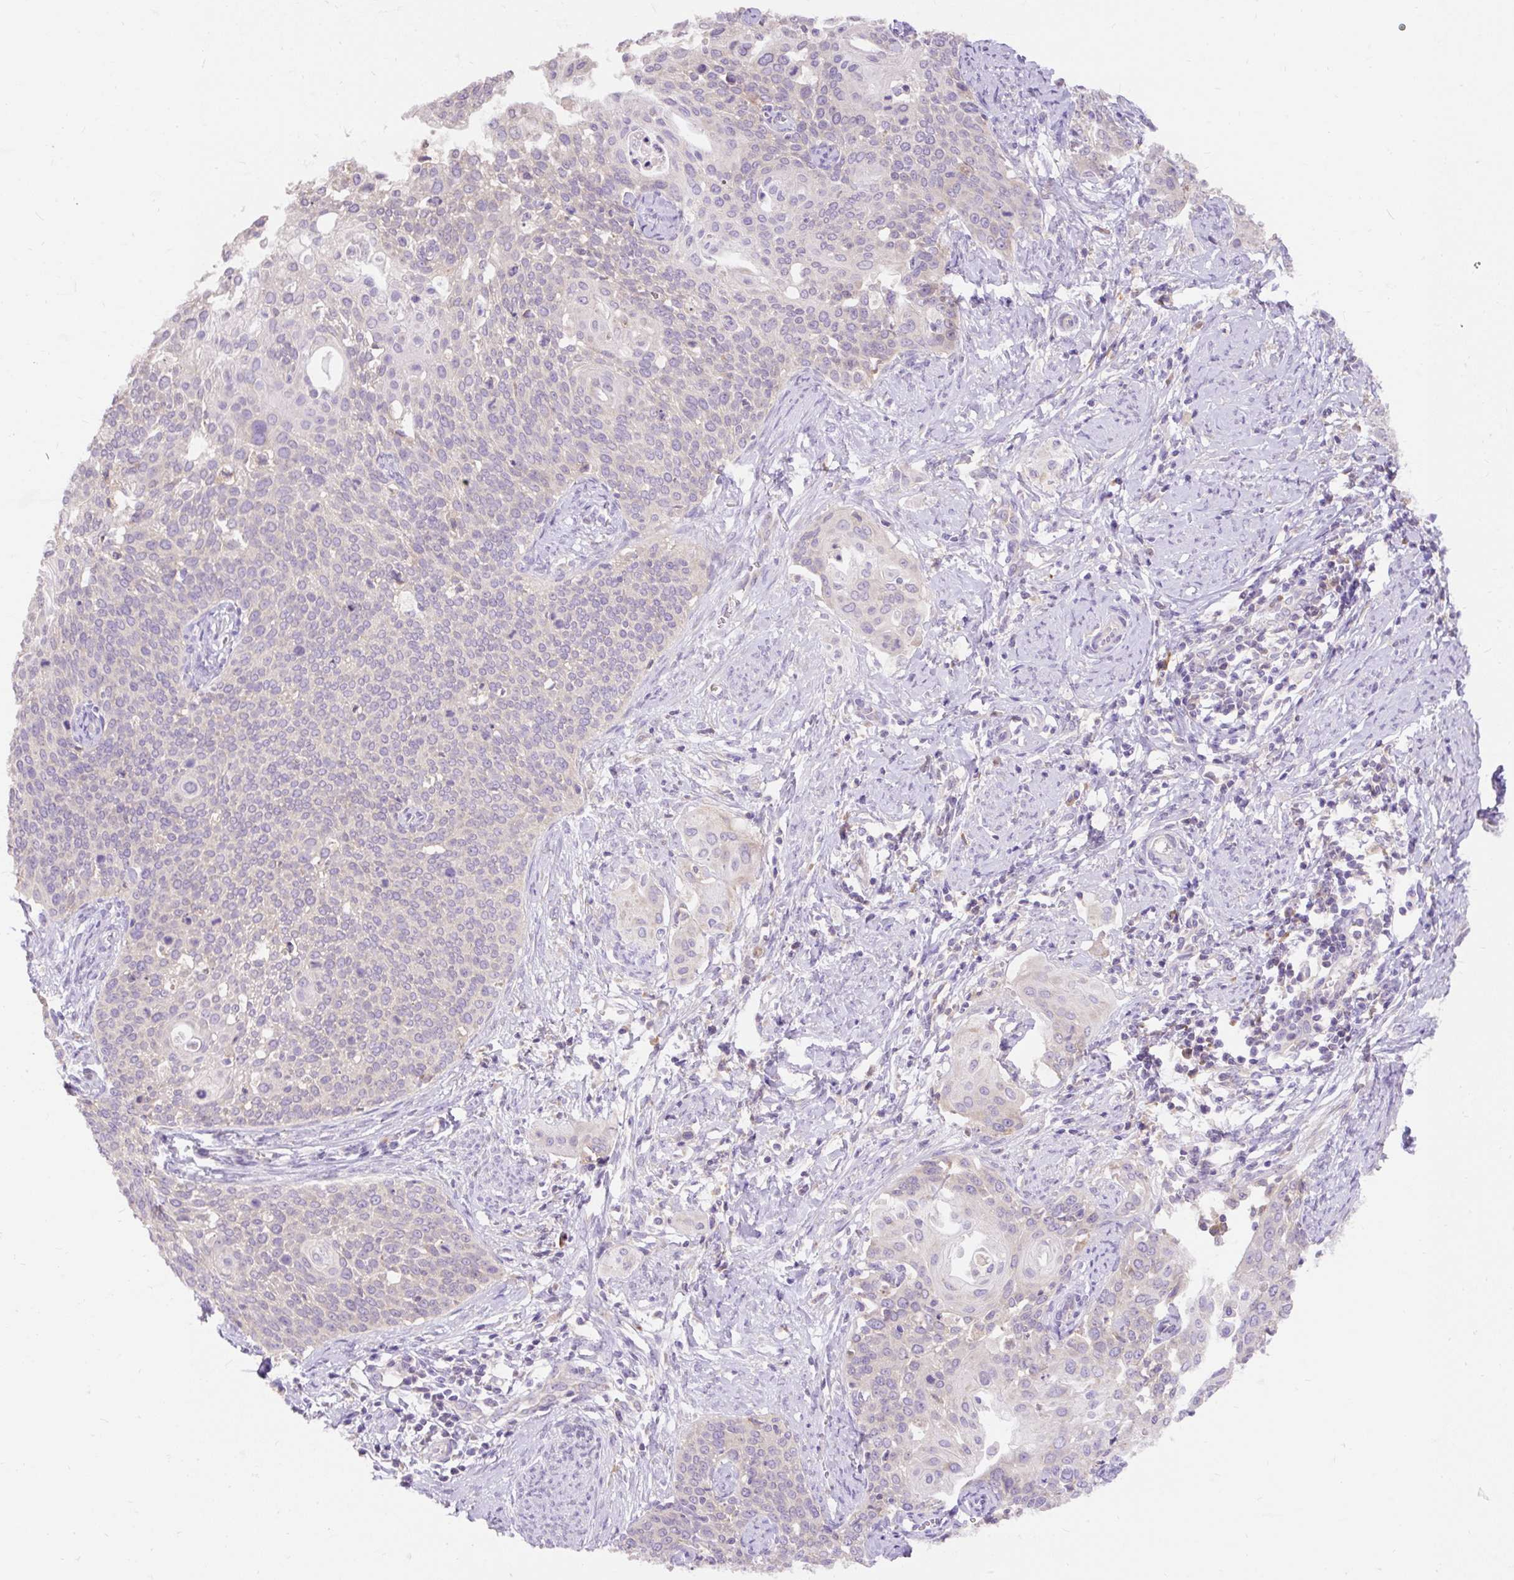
{"staining": {"intensity": "negative", "quantity": "none", "location": "none"}, "tissue": "cervical cancer", "cell_type": "Tumor cells", "image_type": "cancer", "snomed": [{"axis": "morphology", "description": "Squamous cell carcinoma, NOS"}, {"axis": "topography", "description": "Cervix"}], "caption": "IHC photomicrograph of cervical cancer stained for a protein (brown), which reveals no staining in tumor cells. (DAB IHC, high magnification).", "gene": "SEC63", "patient": {"sex": "female", "age": 44}}